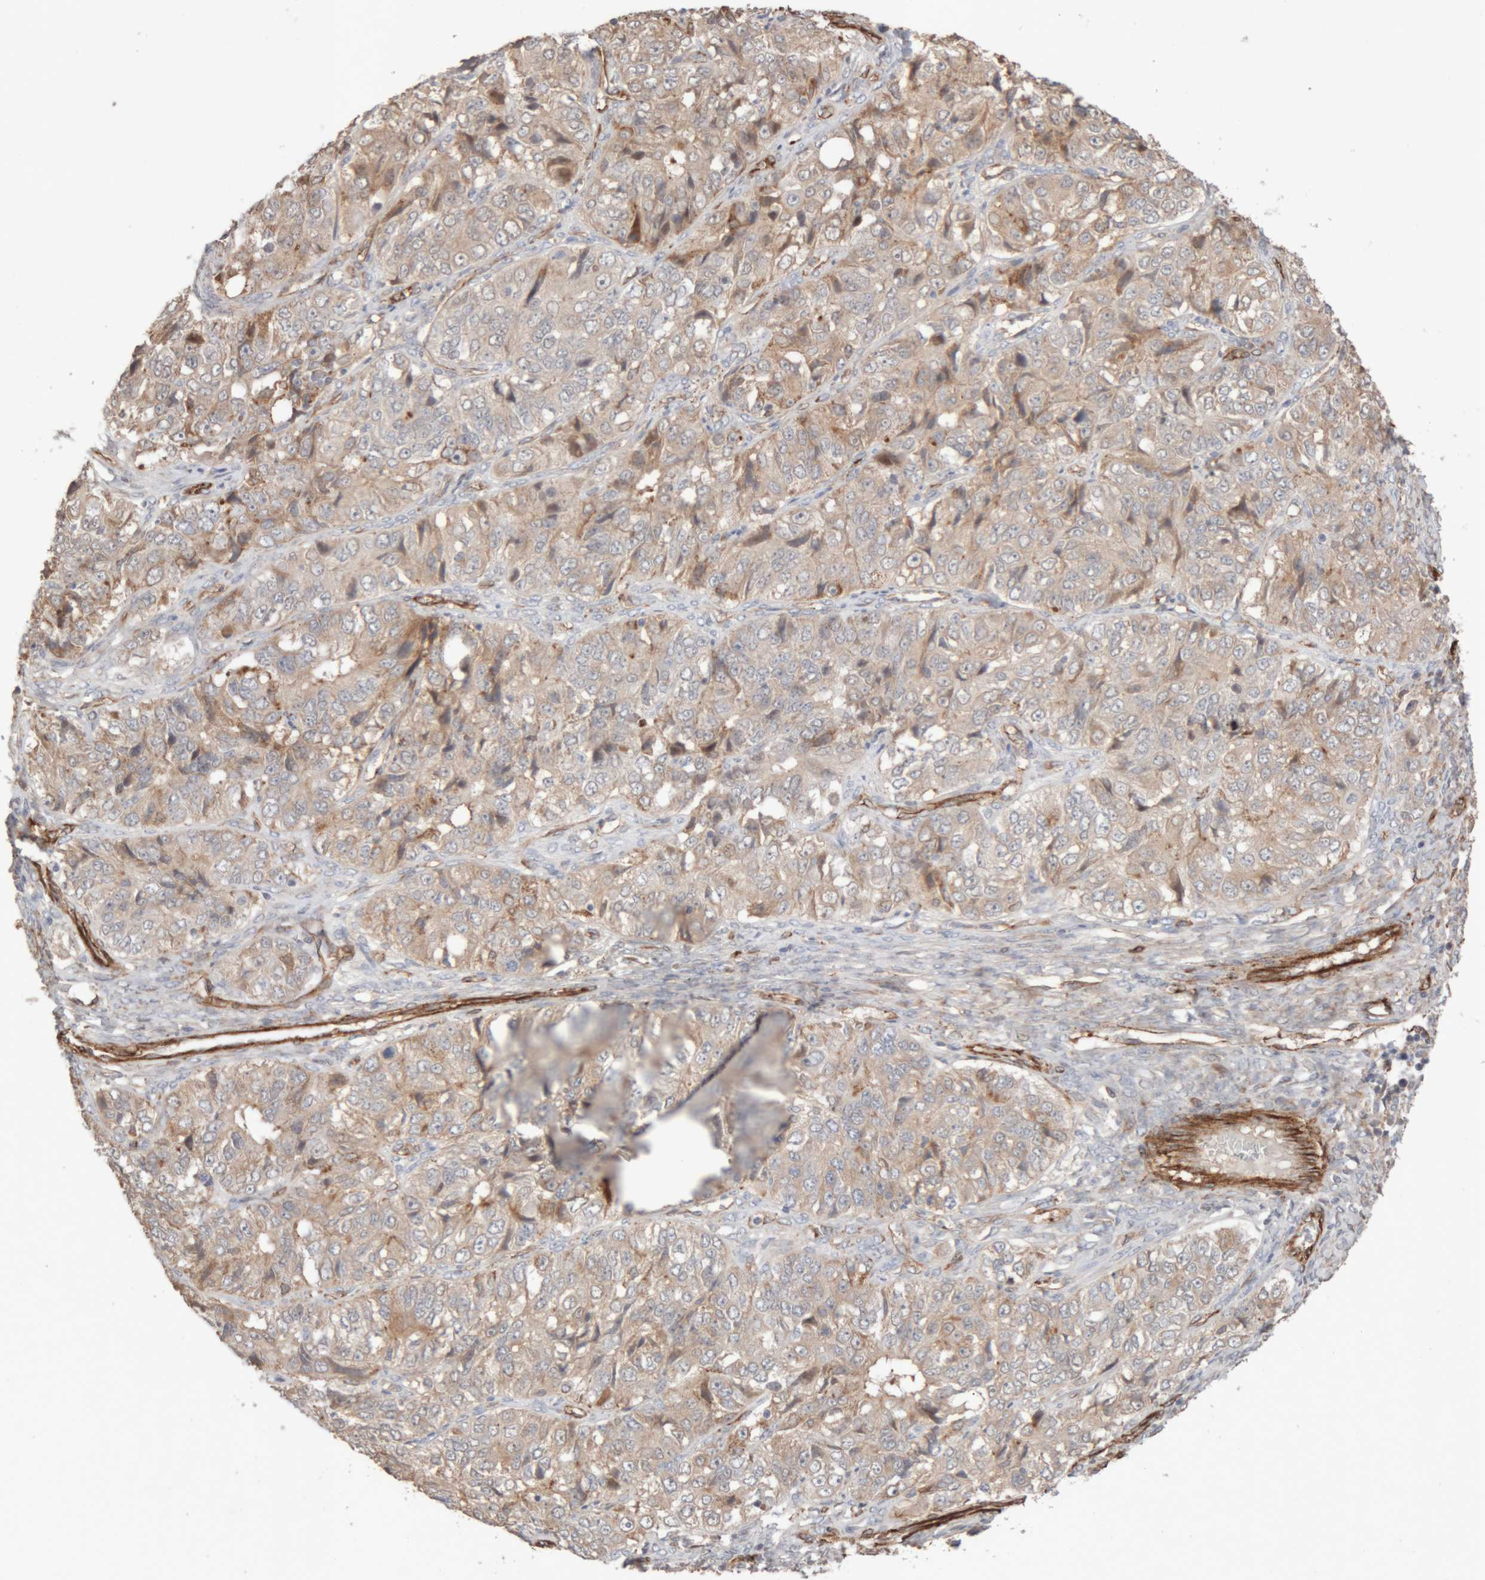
{"staining": {"intensity": "weak", "quantity": "25%-75%", "location": "cytoplasmic/membranous"}, "tissue": "ovarian cancer", "cell_type": "Tumor cells", "image_type": "cancer", "snomed": [{"axis": "morphology", "description": "Carcinoma, endometroid"}, {"axis": "topography", "description": "Ovary"}], "caption": "Ovarian cancer stained for a protein demonstrates weak cytoplasmic/membranous positivity in tumor cells.", "gene": "RAB32", "patient": {"sex": "female", "age": 51}}